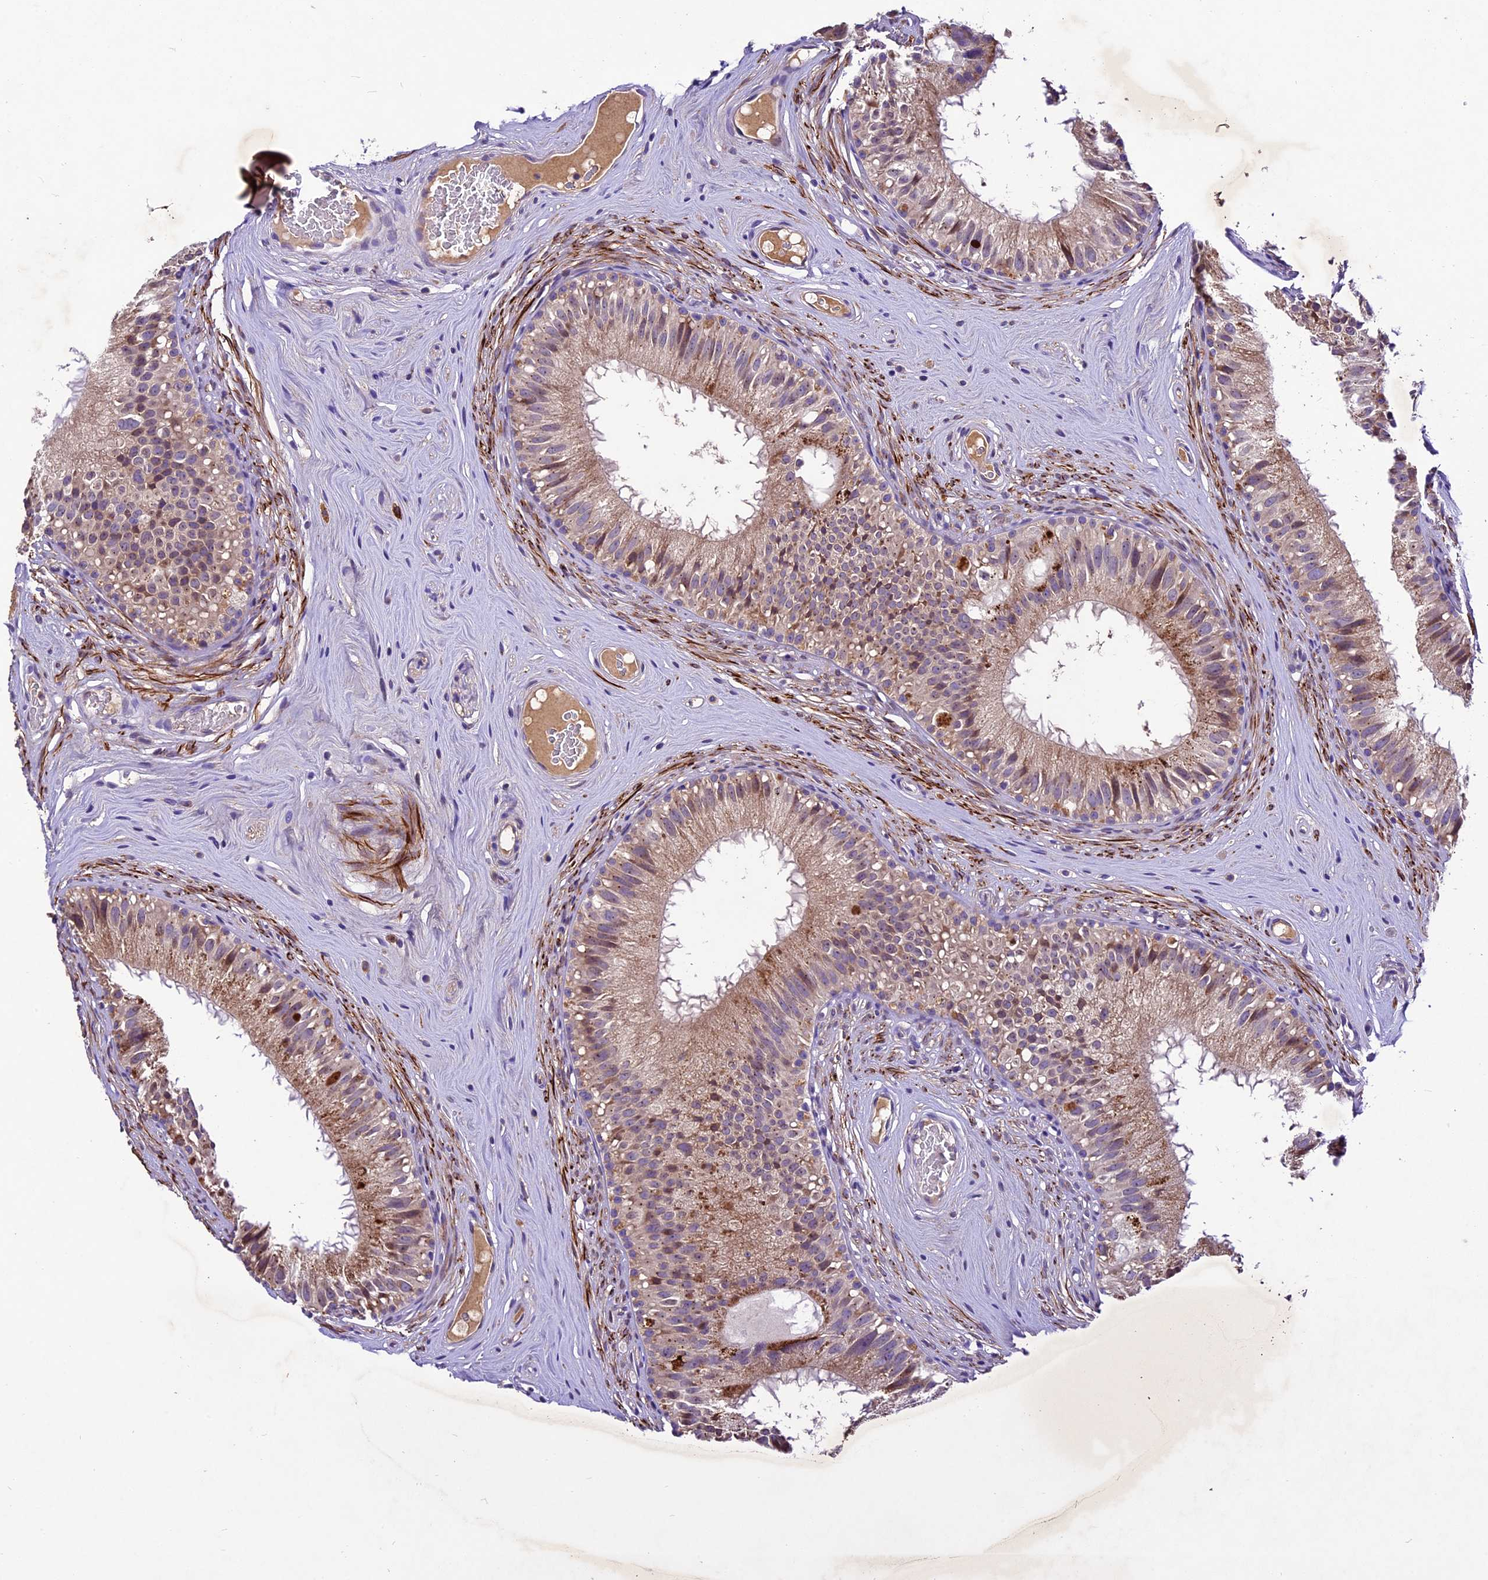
{"staining": {"intensity": "moderate", "quantity": "25%-75%", "location": "cytoplasmic/membranous"}, "tissue": "epididymis", "cell_type": "Glandular cells", "image_type": "normal", "snomed": [{"axis": "morphology", "description": "Normal tissue, NOS"}, {"axis": "topography", "description": "Epididymis"}], "caption": "Epididymis was stained to show a protein in brown. There is medium levels of moderate cytoplasmic/membranous expression in about 25%-75% of glandular cells. Immunohistochemistry (ihc) stains the protein in brown and the nuclei are stained blue.", "gene": "CILP2", "patient": {"sex": "male", "age": 45}}